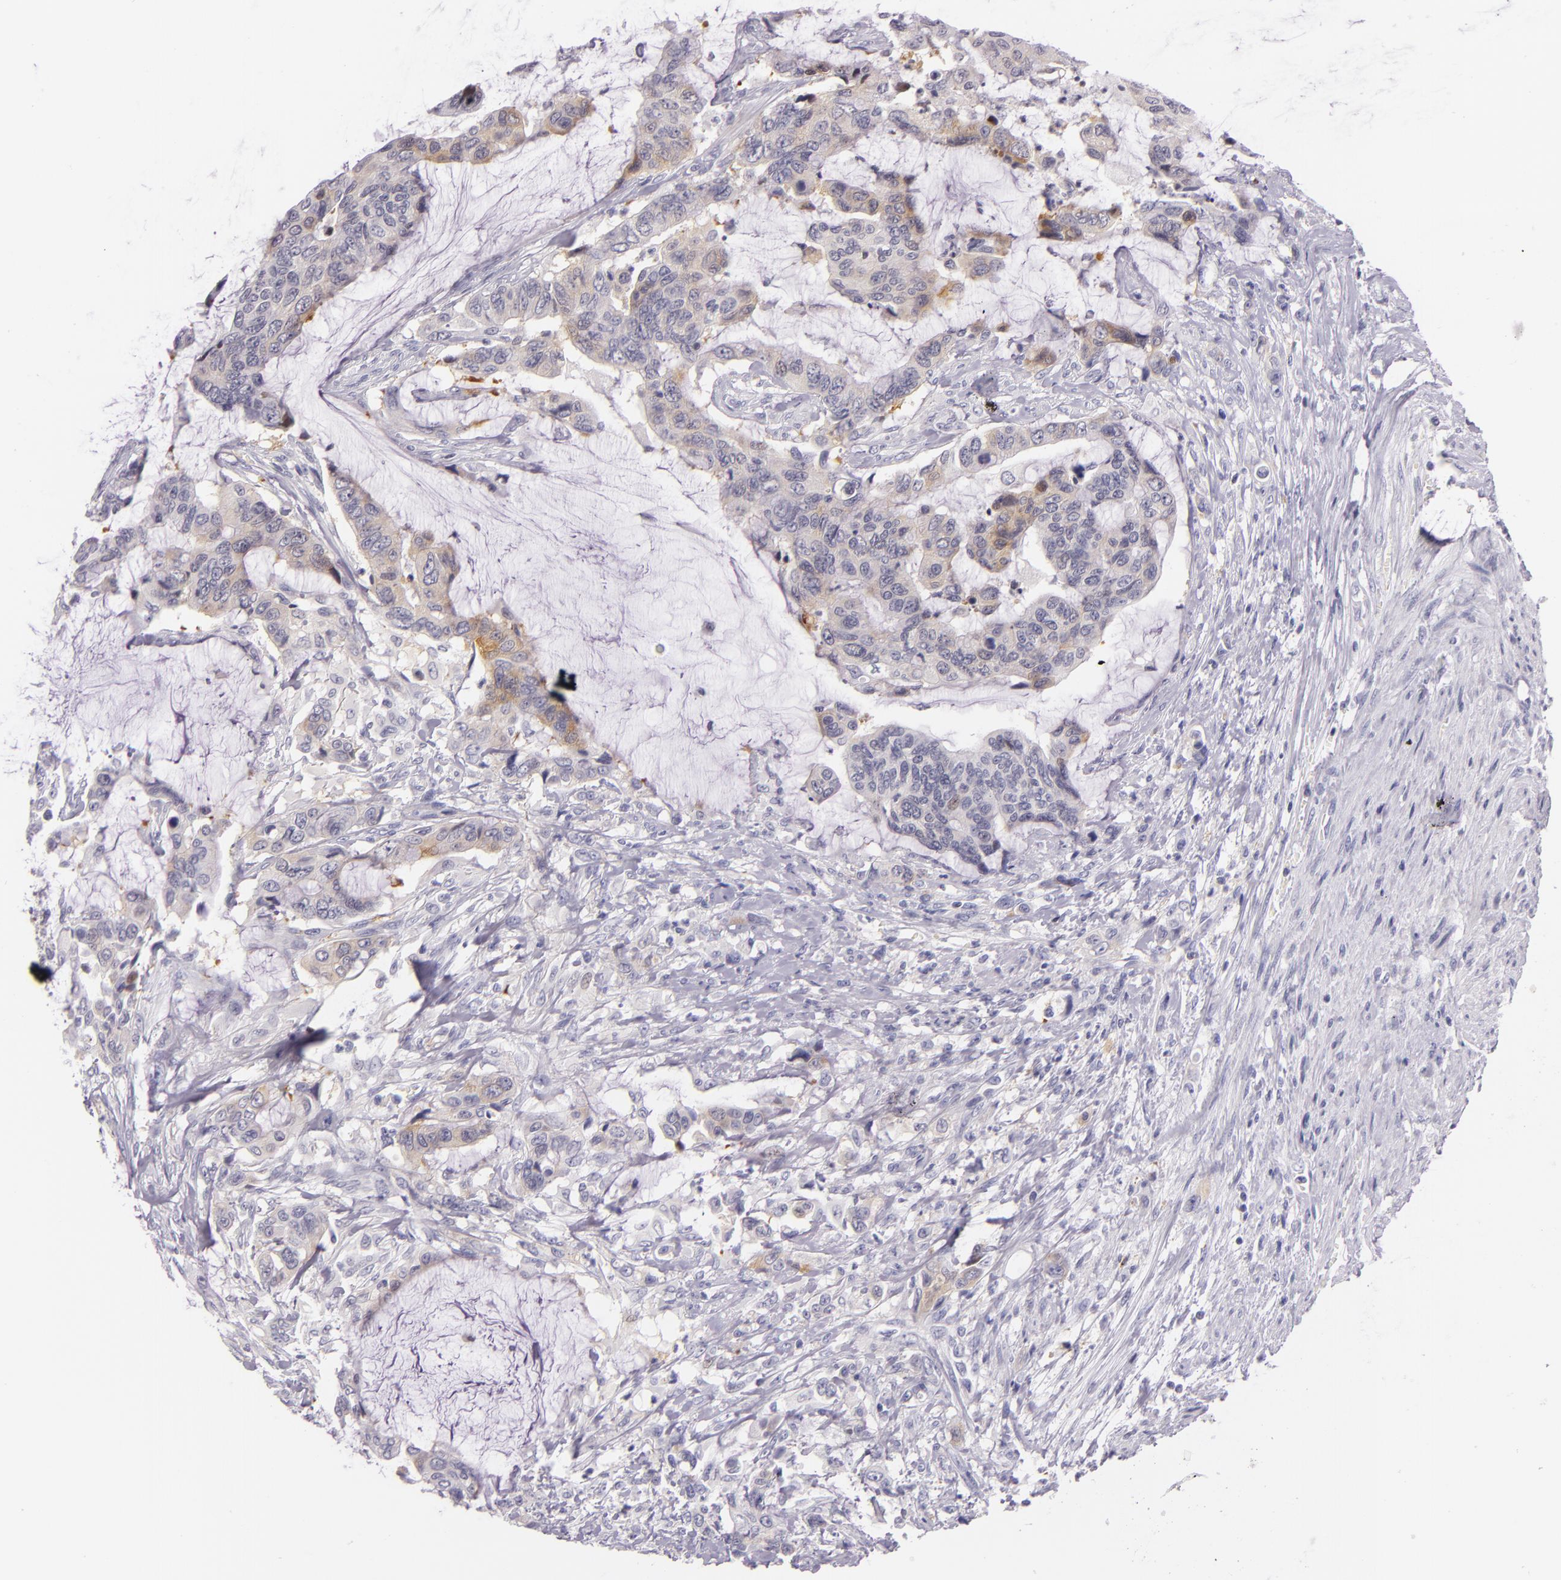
{"staining": {"intensity": "weak", "quantity": "<25%", "location": "cytoplasmic/membranous"}, "tissue": "colorectal cancer", "cell_type": "Tumor cells", "image_type": "cancer", "snomed": [{"axis": "morphology", "description": "Adenocarcinoma, NOS"}, {"axis": "topography", "description": "Rectum"}], "caption": "DAB immunohistochemical staining of colorectal adenocarcinoma shows no significant expression in tumor cells. The staining is performed using DAB (3,3'-diaminobenzidine) brown chromogen with nuclei counter-stained in using hematoxylin.", "gene": "HSP90AA1", "patient": {"sex": "female", "age": 59}}